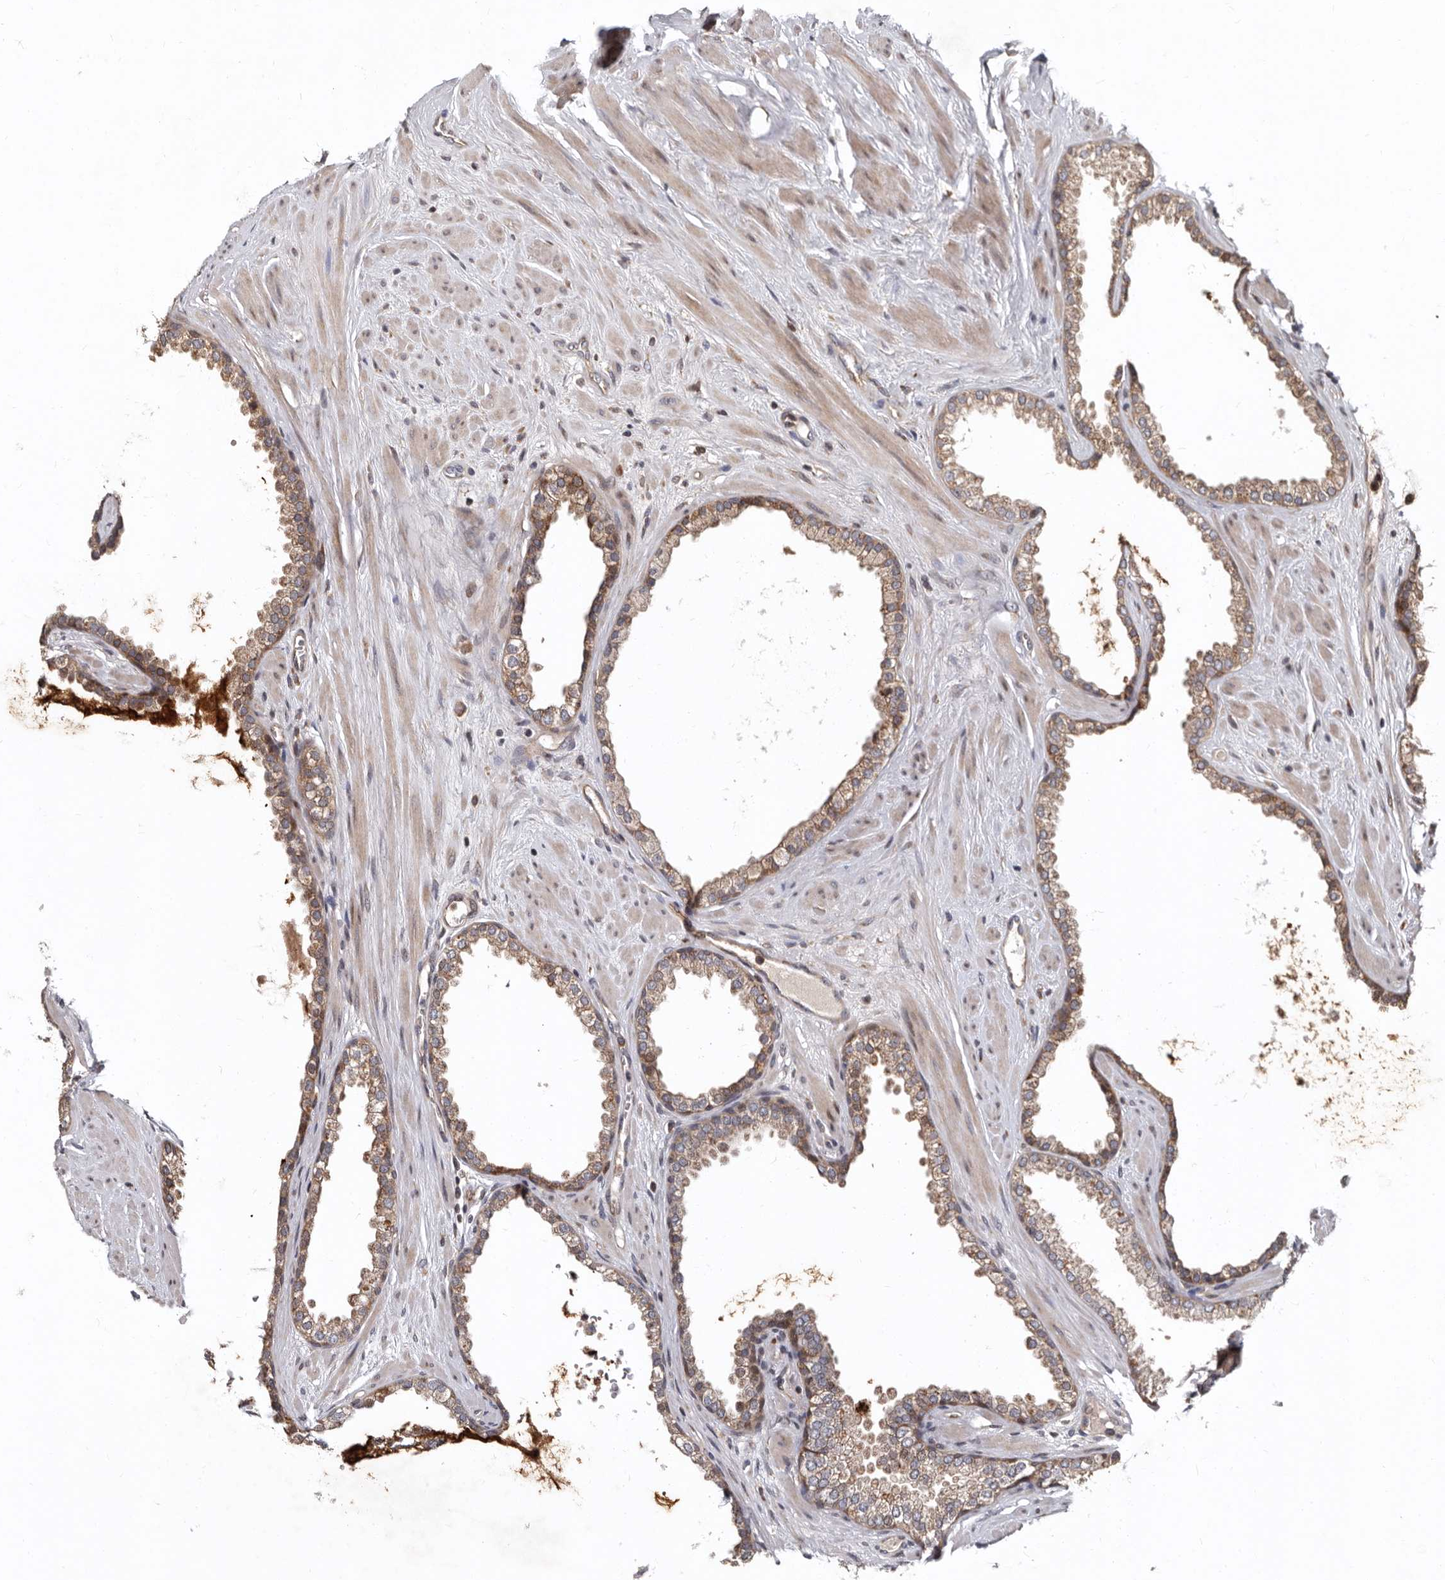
{"staining": {"intensity": "weak", "quantity": ">75%", "location": "cytoplasmic/membranous"}, "tissue": "prostate cancer", "cell_type": "Tumor cells", "image_type": "cancer", "snomed": [{"axis": "morphology", "description": "Adenocarcinoma, Low grade"}, {"axis": "topography", "description": "Prostate"}], "caption": "Immunohistochemistry (IHC) (DAB (3,3'-diaminobenzidine)) staining of low-grade adenocarcinoma (prostate) shows weak cytoplasmic/membranous protein staining in approximately >75% of tumor cells.", "gene": "WEE2", "patient": {"sex": "male", "age": 62}}